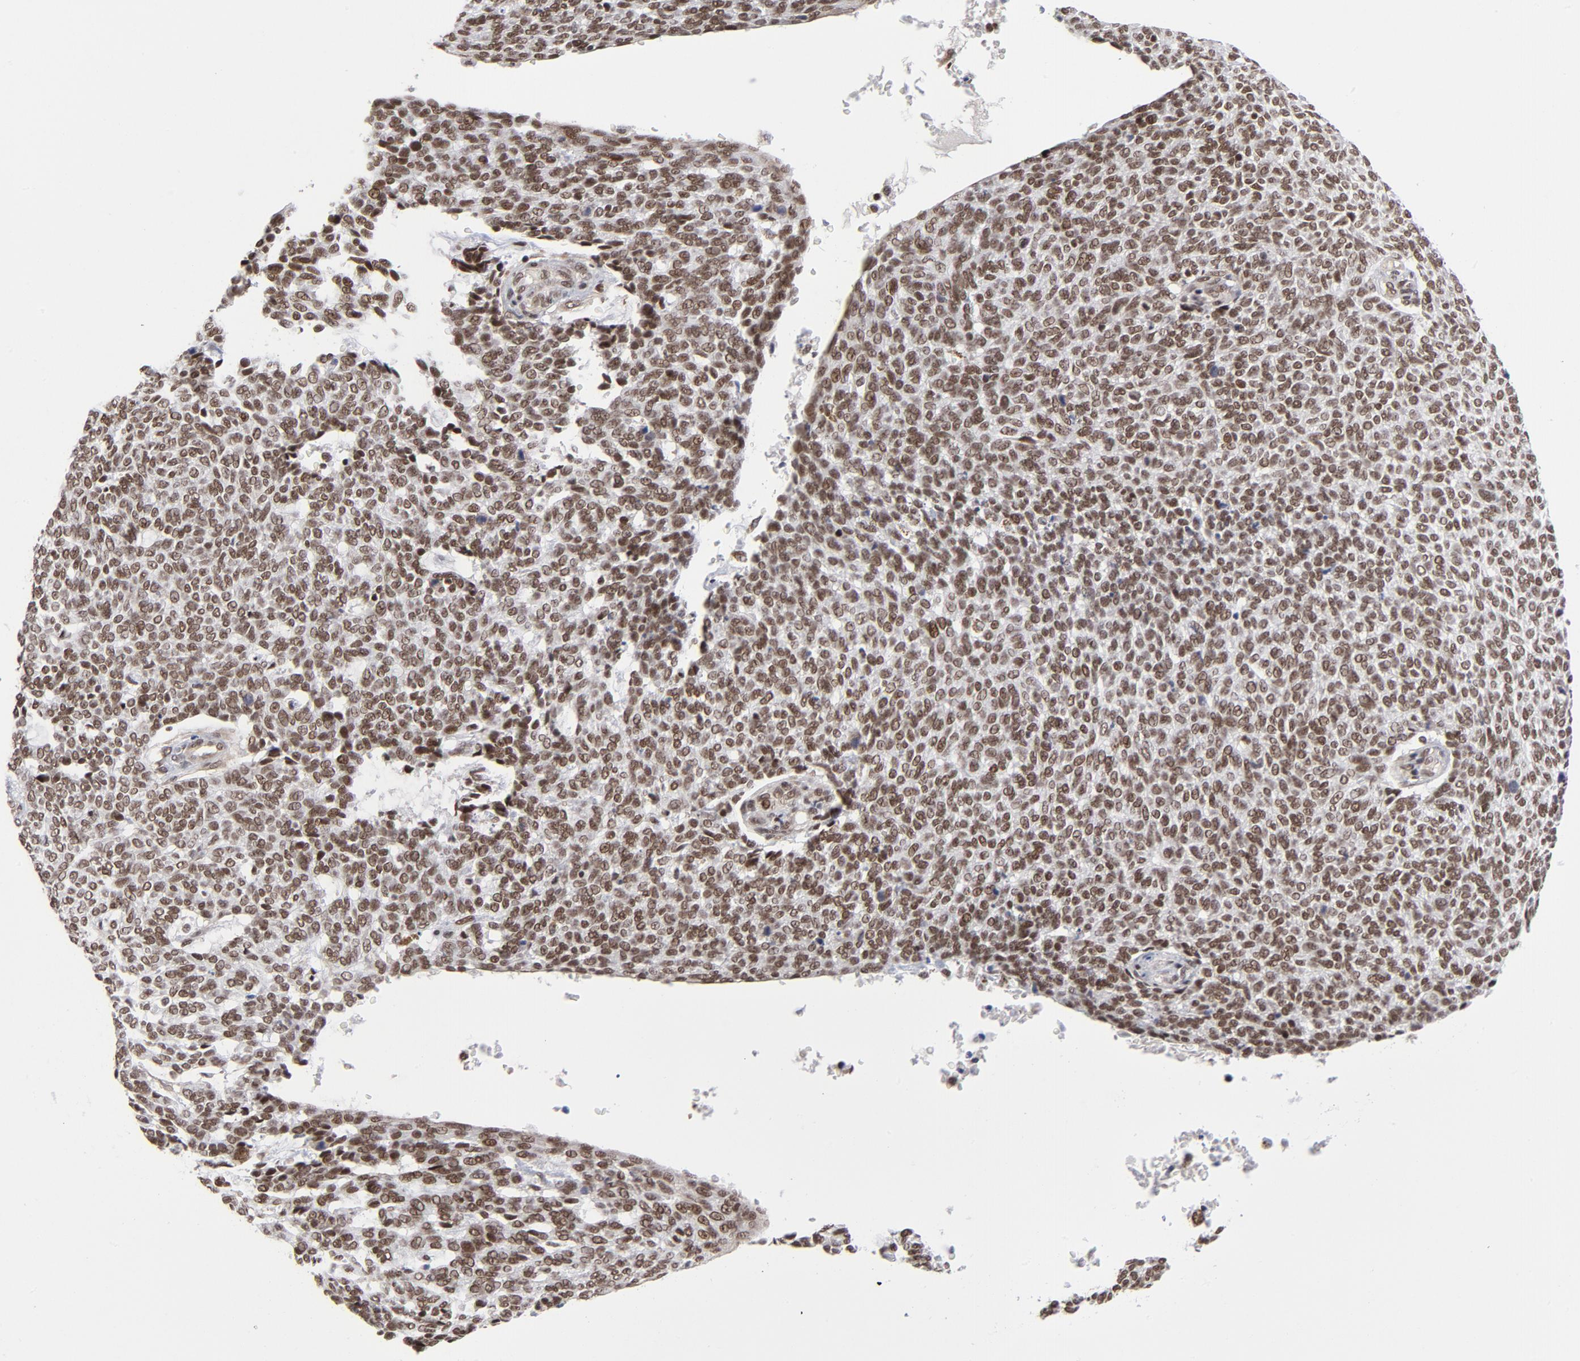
{"staining": {"intensity": "strong", "quantity": ">75%", "location": "nuclear"}, "tissue": "skin cancer", "cell_type": "Tumor cells", "image_type": "cancer", "snomed": [{"axis": "morphology", "description": "Normal tissue, NOS"}, {"axis": "morphology", "description": "Basal cell carcinoma"}, {"axis": "topography", "description": "Skin"}], "caption": "There is high levels of strong nuclear expression in tumor cells of skin cancer, as demonstrated by immunohistochemical staining (brown color).", "gene": "CTCF", "patient": {"sex": "male", "age": 87}}